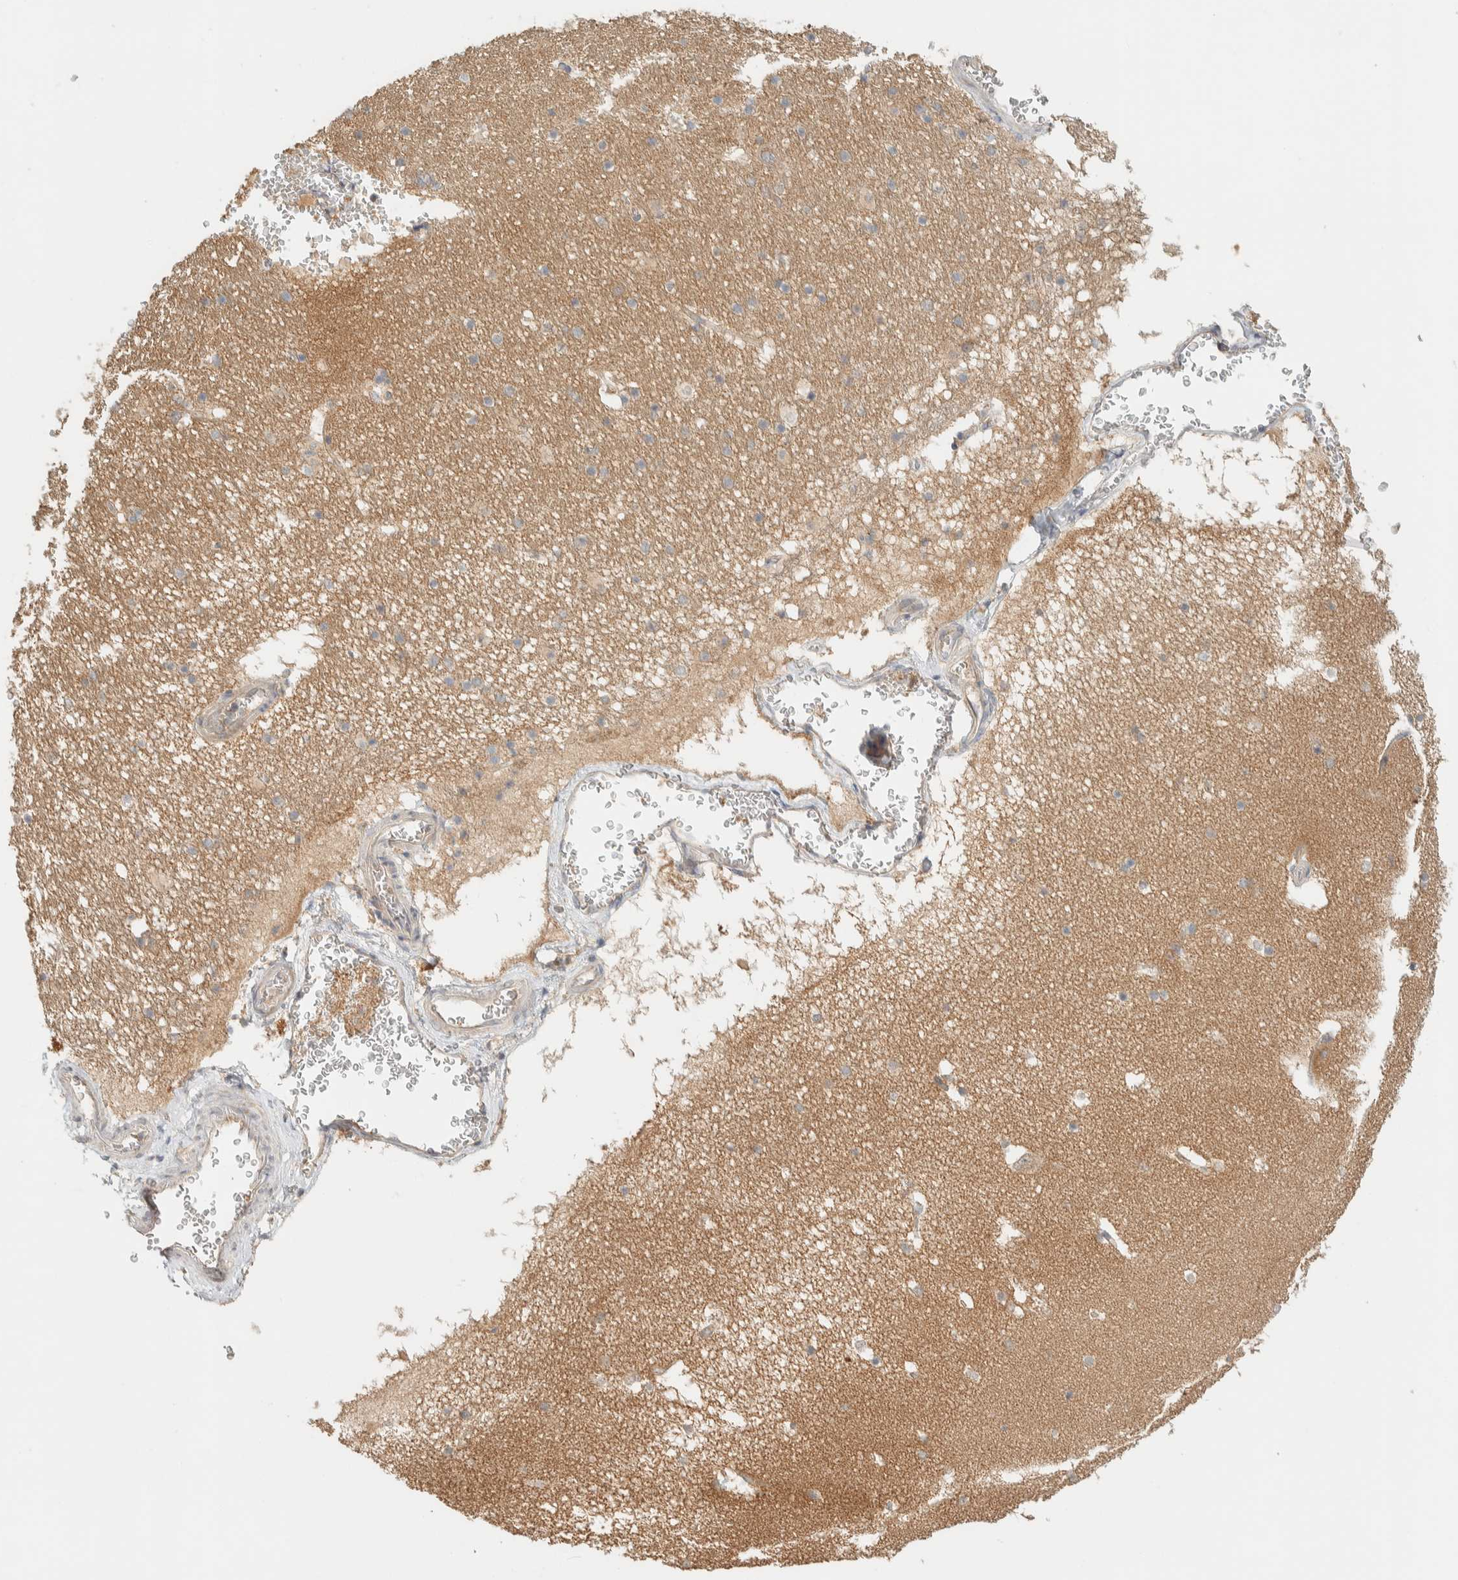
{"staining": {"intensity": "negative", "quantity": "none", "location": "none"}, "tissue": "hippocampus", "cell_type": "Glial cells", "image_type": "normal", "snomed": [{"axis": "morphology", "description": "Normal tissue, NOS"}, {"axis": "topography", "description": "Hippocampus"}], "caption": "The image displays no significant staining in glial cells of hippocampus.", "gene": "FAM167A", "patient": {"sex": "male", "age": 45}}